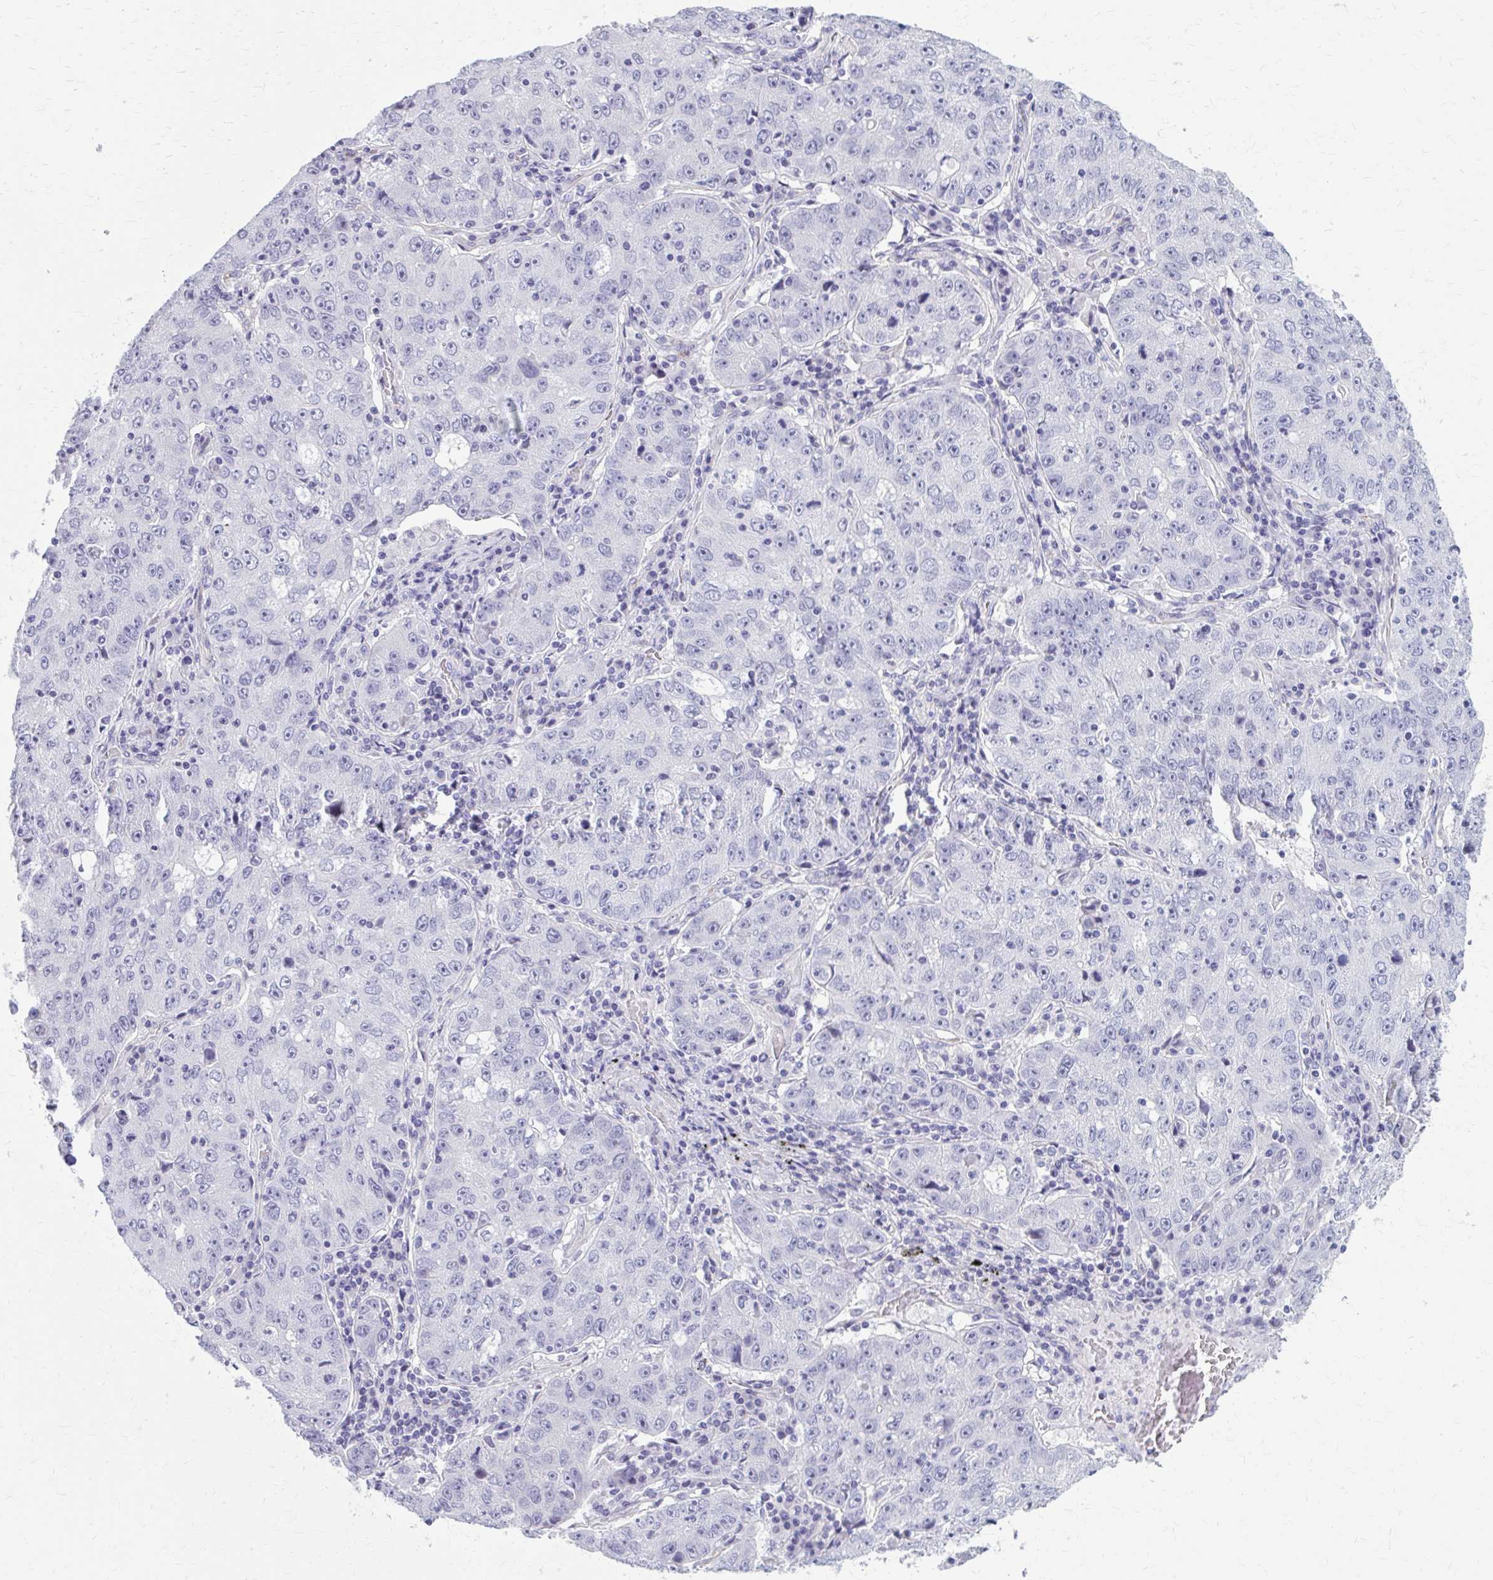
{"staining": {"intensity": "negative", "quantity": "none", "location": "none"}, "tissue": "lung cancer", "cell_type": "Tumor cells", "image_type": "cancer", "snomed": [{"axis": "morphology", "description": "Normal morphology"}, {"axis": "morphology", "description": "Adenocarcinoma, NOS"}, {"axis": "topography", "description": "Lymph node"}, {"axis": "topography", "description": "Lung"}], "caption": "IHC of lung adenocarcinoma displays no staining in tumor cells. (Stains: DAB (3,3'-diaminobenzidine) IHC with hematoxylin counter stain, Microscopy: brightfield microscopy at high magnification).", "gene": "CASQ2", "patient": {"sex": "female", "age": 57}}